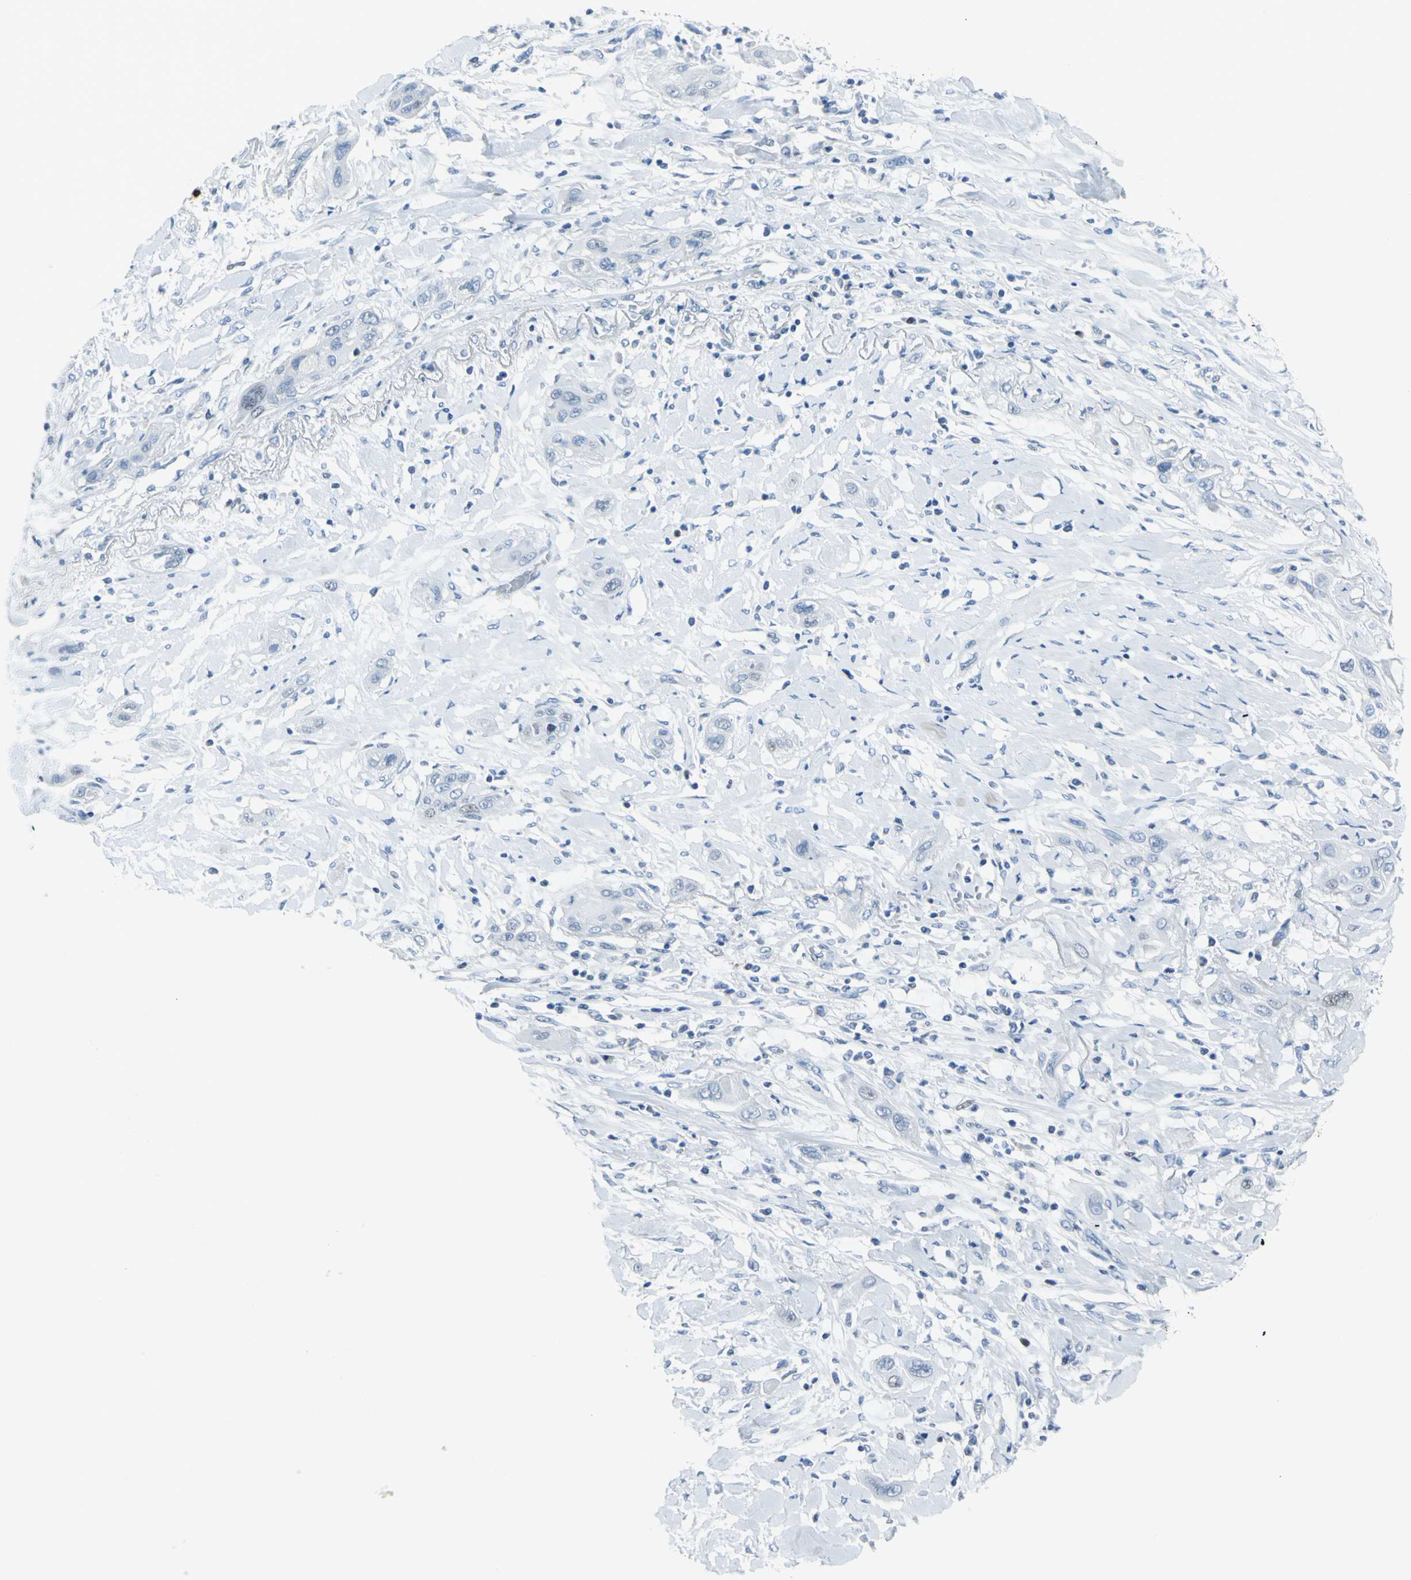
{"staining": {"intensity": "negative", "quantity": "none", "location": "none"}, "tissue": "lung cancer", "cell_type": "Tumor cells", "image_type": "cancer", "snomed": [{"axis": "morphology", "description": "Squamous cell carcinoma, NOS"}, {"axis": "topography", "description": "Lung"}], "caption": "The micrograph reveals no staining of tumor cells in lung cancer (squamous cell carcinoma).", "gene": "MCM3", "patient": {"sex": "female", "age": 47}}